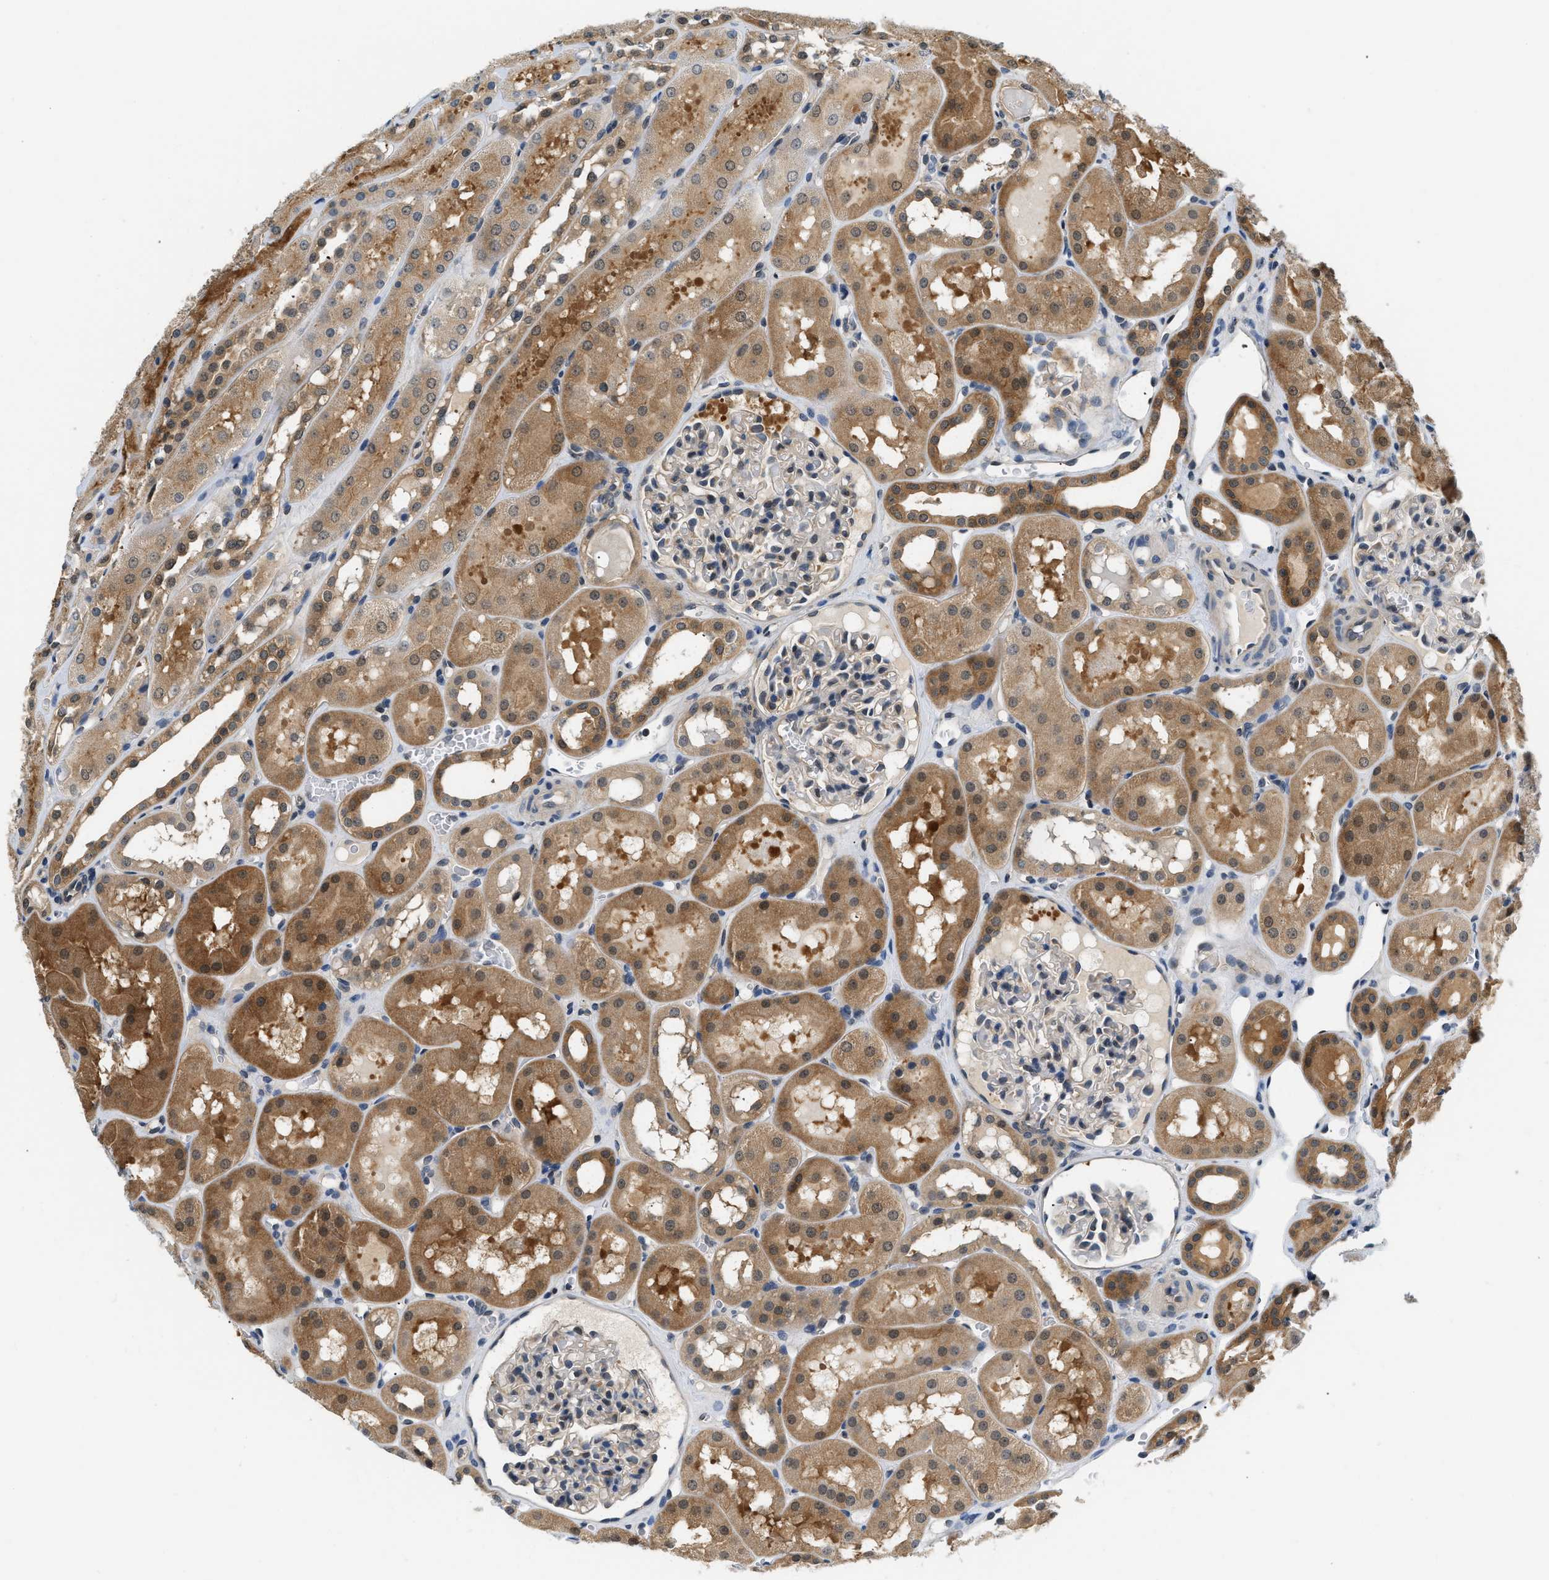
{"staining": {"intensity": "negative", "quantity": "none", "location": "none"}, "tissue": "kidney", "cell_type": "Cells in glomeruli", "image_type": "normal", "snomed": [{"axis": "morphology", "description": "Normal tissue, NOS"}, {"axis": "topography", "description": "Kidney"}, {"axis": "topography", "description": "Urinary bladder"}], "caption": "Immunohistochemical staining of benign kidney displays no significant staining in cells in glomeruli. The staining was performed using DAB to visualize the protein expression in brown, while the nuclei were stained in blue with hematoxylin (Magnification: 20x).", "gene": "EIF4EBP2", "patient": {"sex": "male", "age": 16}}